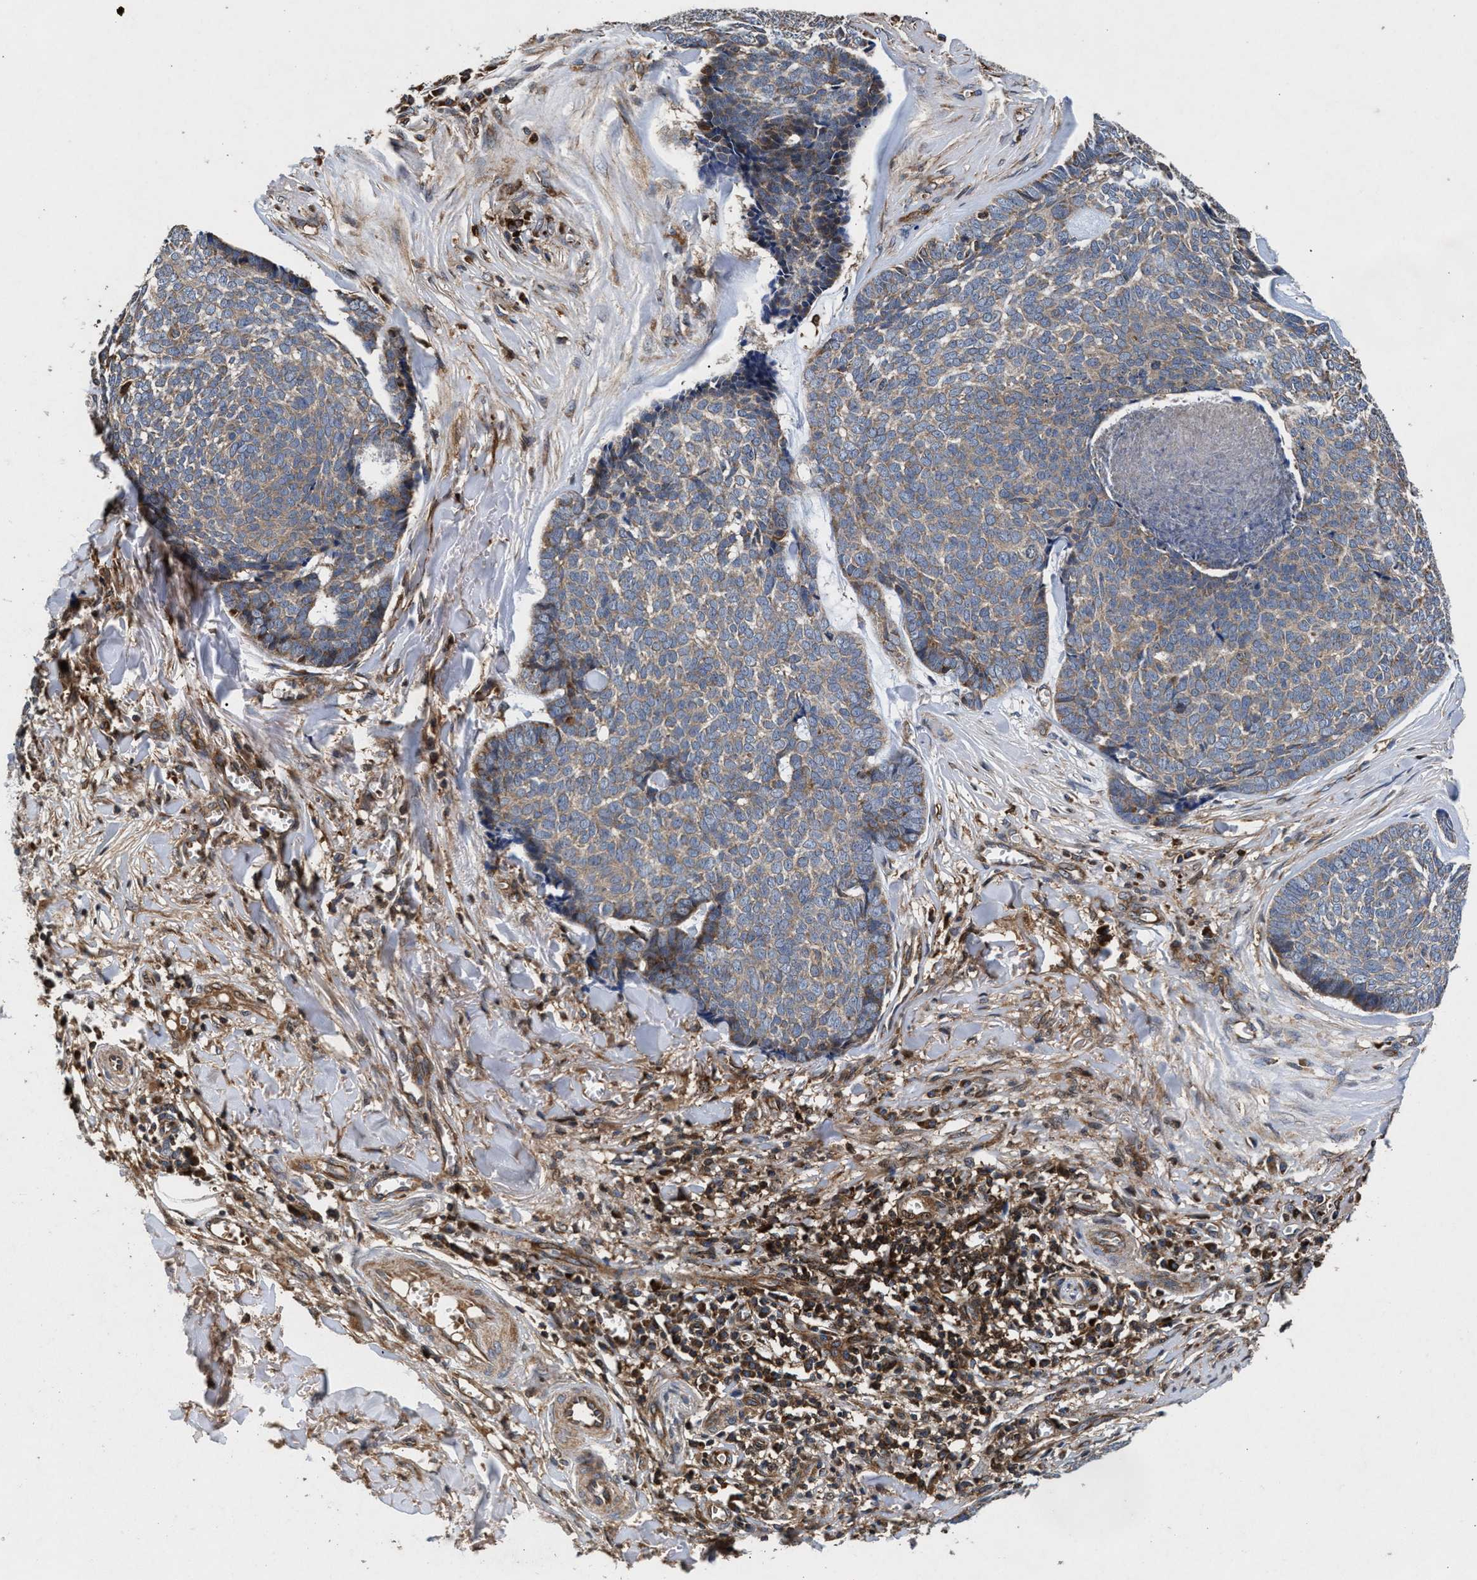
{"staining": {"intensity": "weak", "quantity": "25%-75%", "location": "cytoplasmic/membranous"}, "tissue": "skin cancer", "cell_type": "Tumor cells", "image_type": "cancer", "snomed": [{"axis": "morphology", "description": "Basal cell carcinoma"}, {"axis": "topography", "description": "Skin"}], "caption": "This is a photomicrograph of IHC staining of basal cell carcinoma (skin), which shows weak positivity in the cytoplasmic/membranous of tumor cells.", "gene": "NFKB2", "patient": {"sex": "male", "age": 84}}